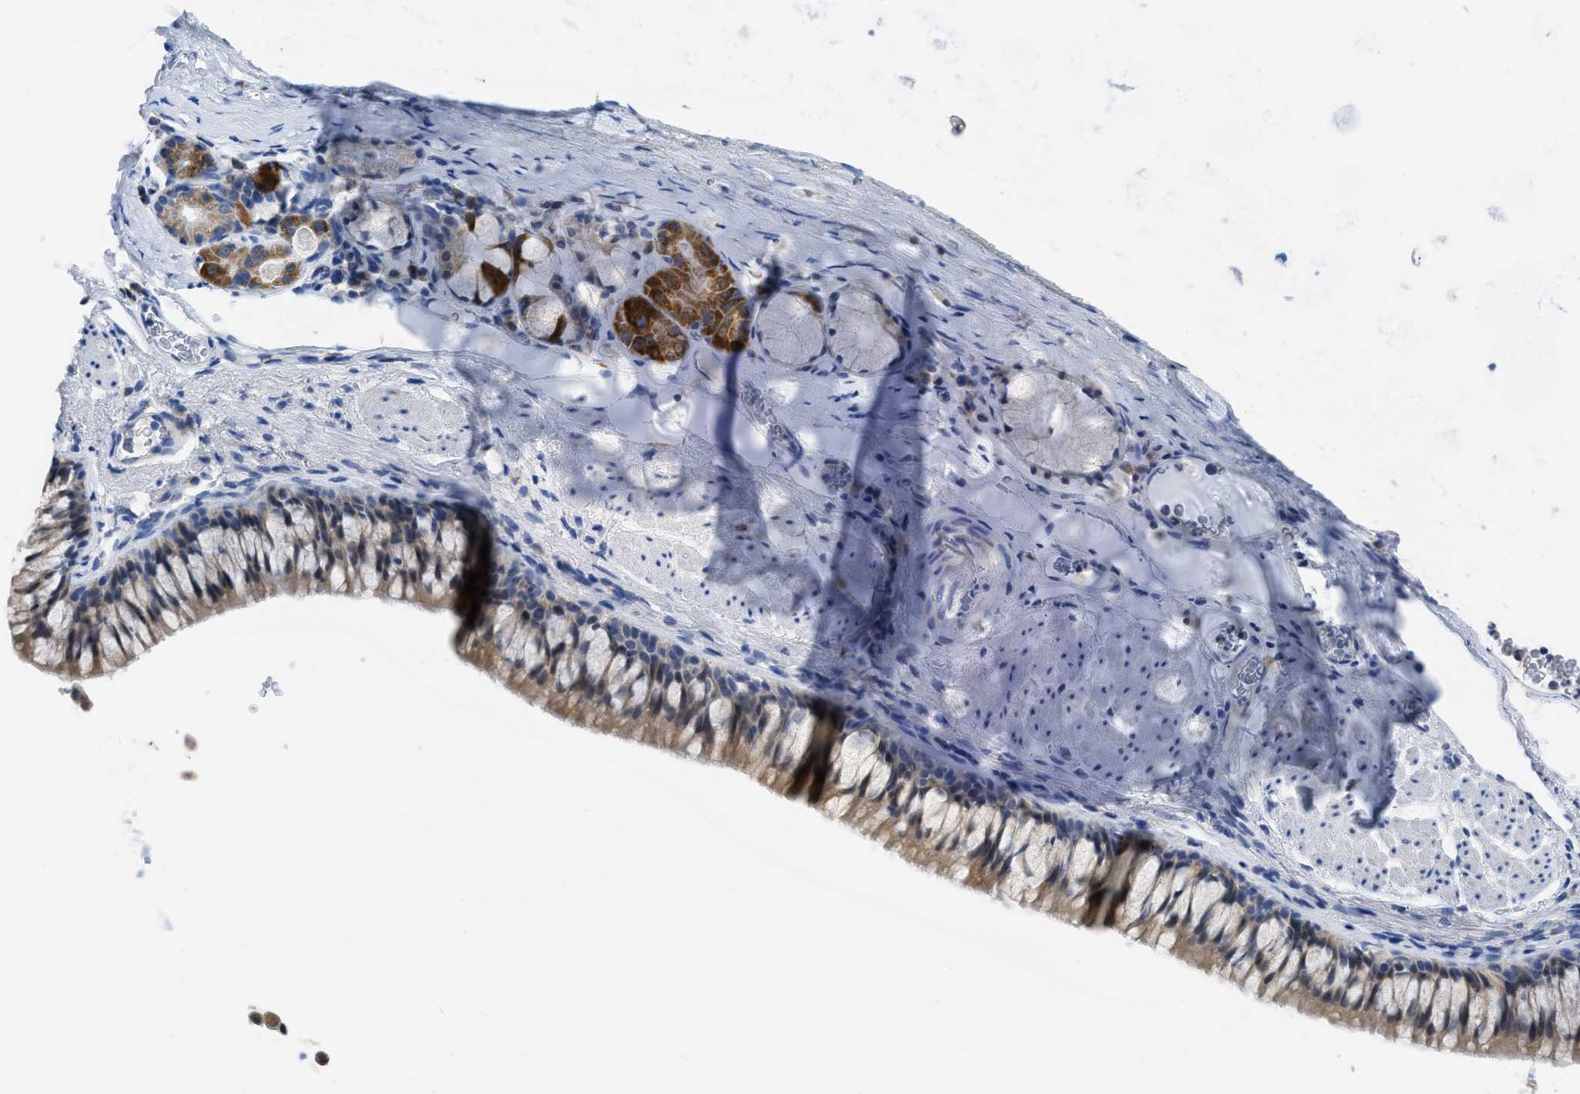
{"staining": {"intensity": "moderate", "quantity": "25%-75%", "location": "cytoplasmic/membranous"}, "tissue": "bronchus", "cell_type": "Respiratory epithelial cells", "image_type": "normal", "snomed": [{"axis": "morphology", "description": "Normal tissue, NOS"}, {"axis": "topography", "description": "Cartilage tissue"}, {"axis": "topography", "description": "Bronchus"}], "caption": "The photomicrograph demonstrates staining of normal bronchus, revealing moderate cytoplasmic/membranous protein expression (brown color) within respiratory epithelial cells. The staining was performed using DAB (3,3'-diaminobenzidine) to visualize the protein expression in brown, while the nuclei were stained in blue with hematoxylin (Magnification: 20x).", "gene": "ETFA", "patient": {"sex": "female", "age": 53}}